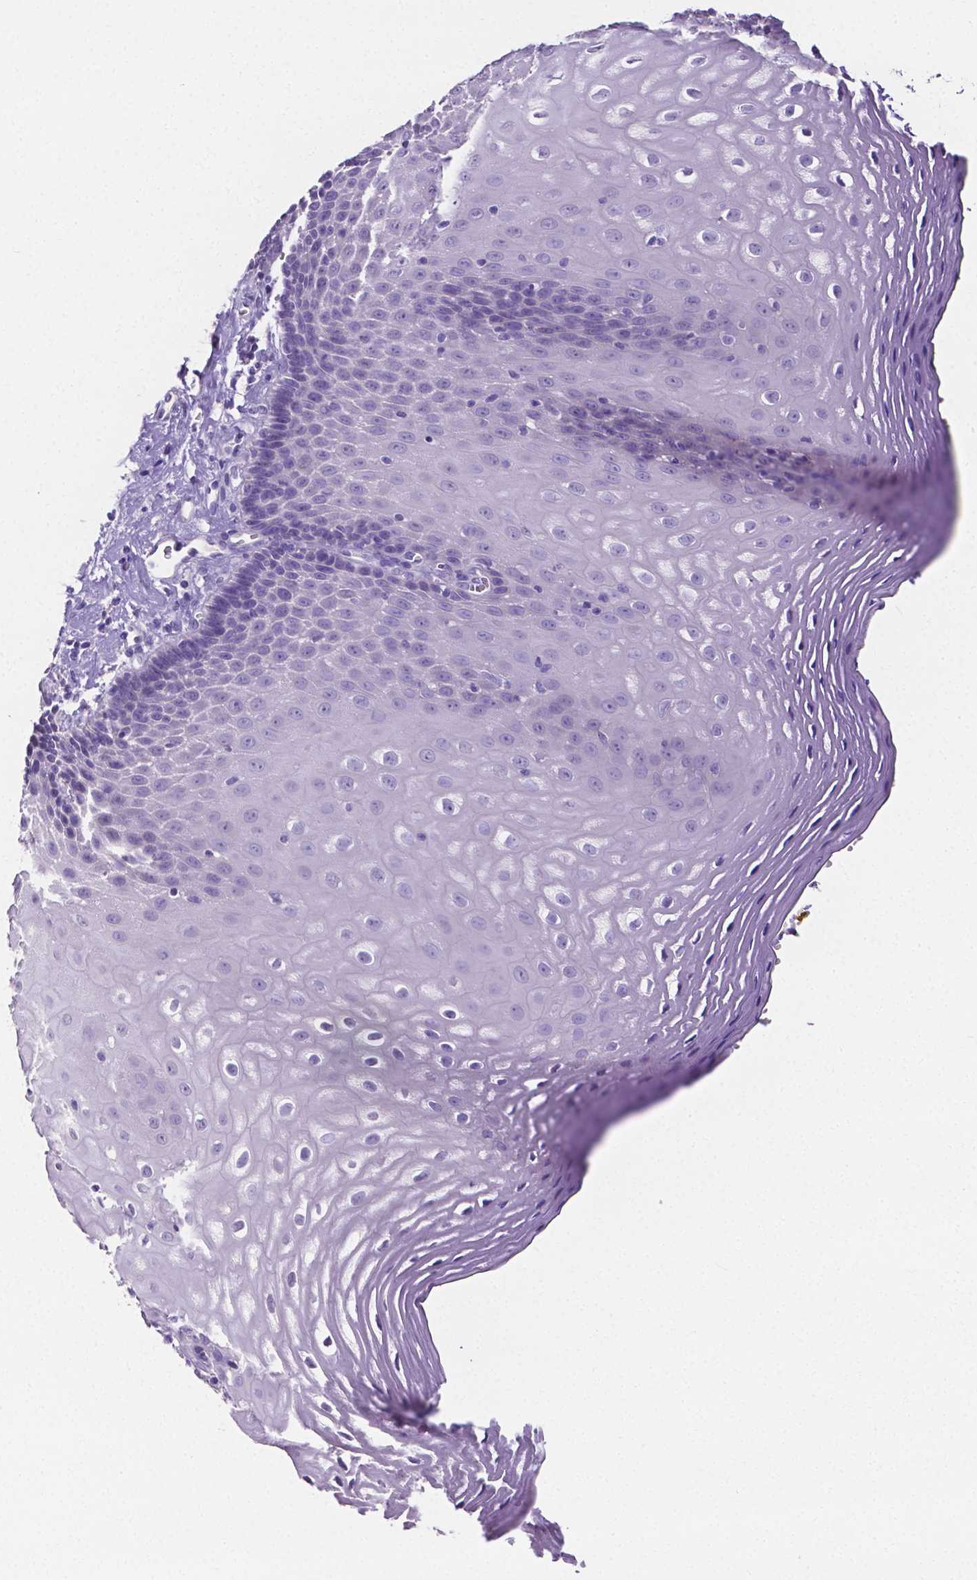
{"staining": {"intensity": "negative", "quantity": "none", "location": "none"}, "tissue": "esophagus", "cell_type": "Squamous epithelial cells", "image_type": "normal", "snomed": [{"axis": "morphology", "description": "Normal tissue, NOS"}, {"axis": "topography", "description": "Esophagus"}], "caption": "Esophagus was stained to show a protein in brown. There is no significant expression in squamous epithelial cells. The staining was performed using DAB to visualize the protein expression in brown, while the nuclei were stained in blue with hematoxylin (Magnification: 20x).", "gene": "SLC22A2", "patient": {"sex": "female", "age": 68}}